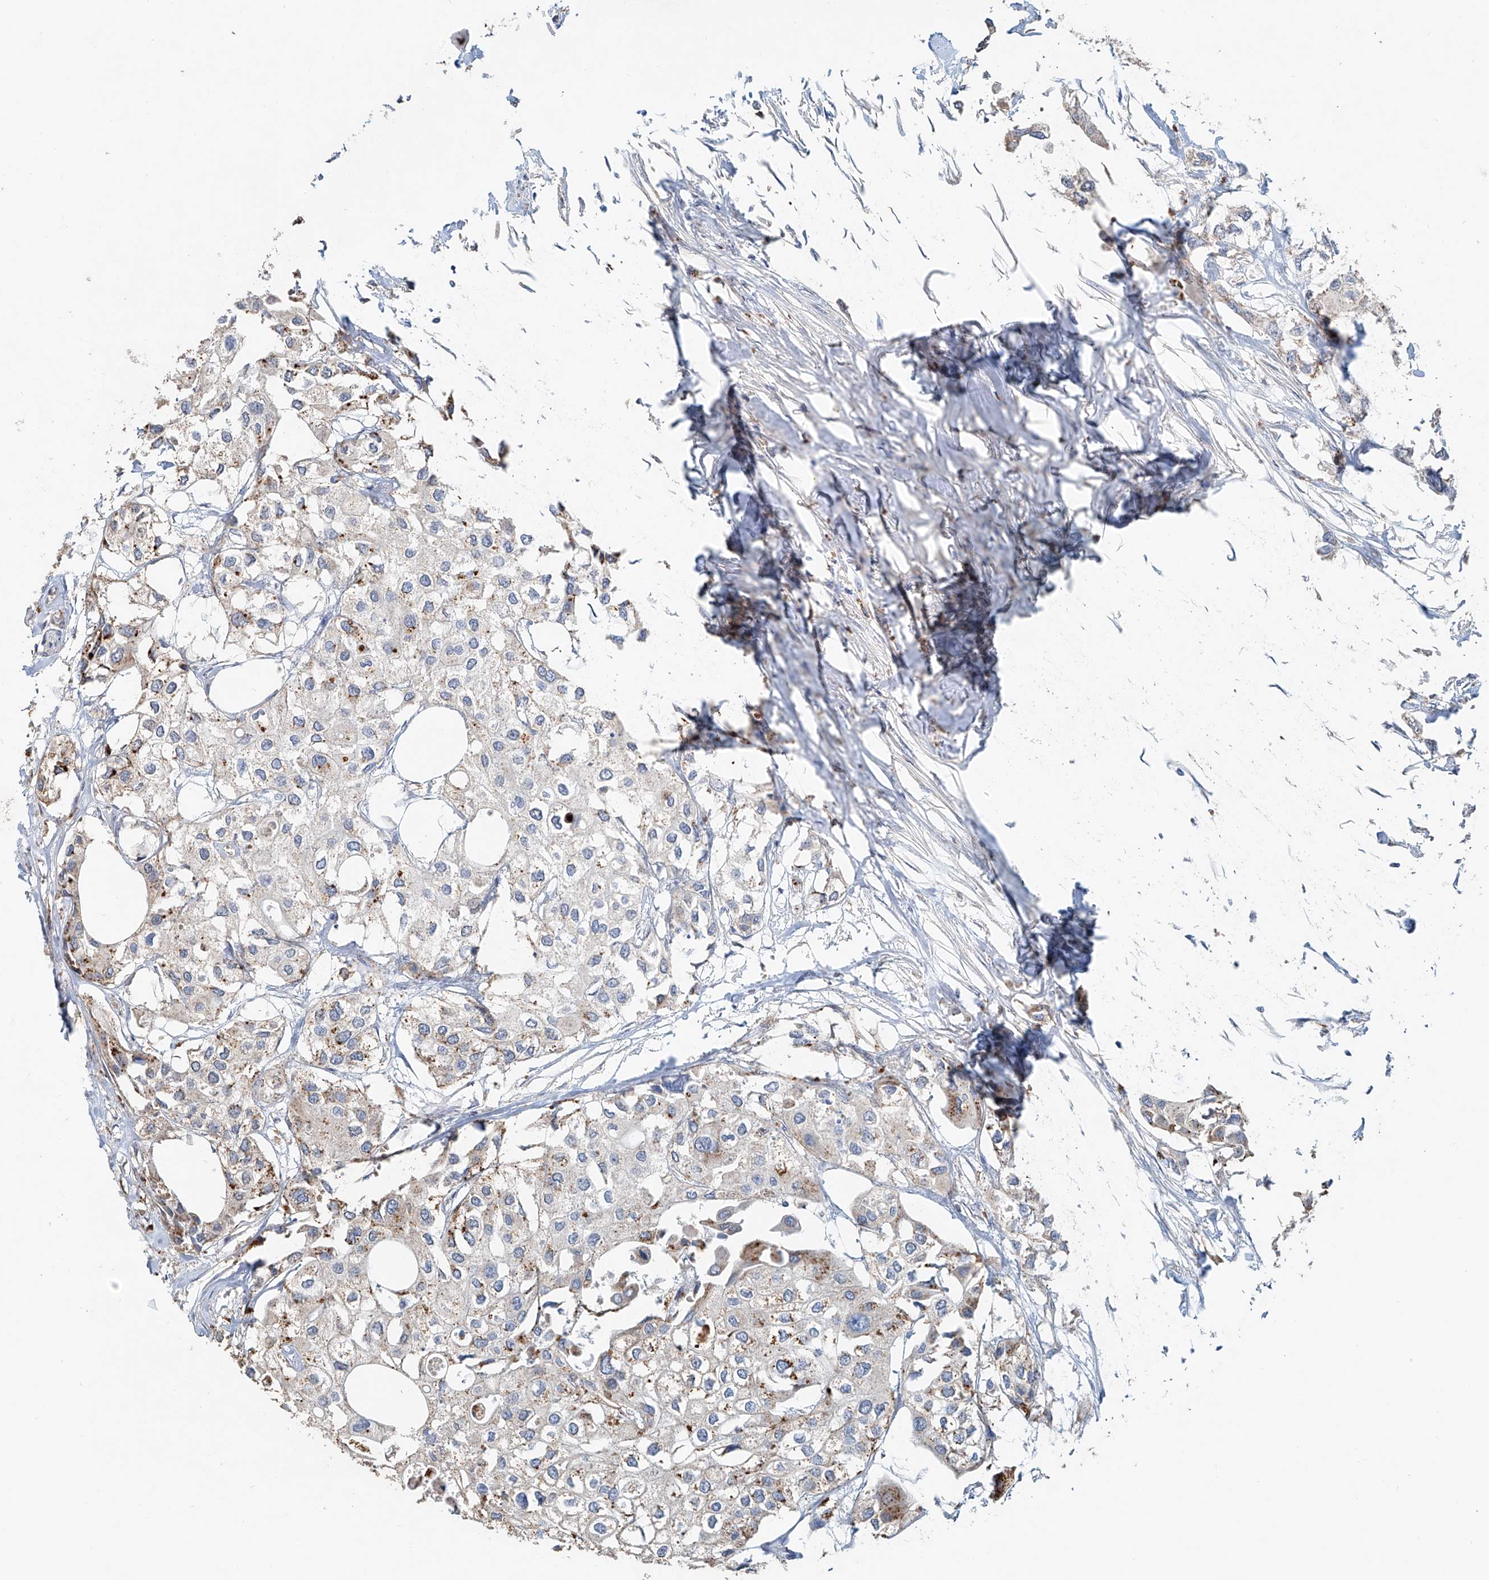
{"staining": {"intensity": "moderate", "quantity": "<25%", "location": "cytoplasmic/membranous"}, "tissue": "urothelial cancer", "cell_type": "Tumor cells", "image_type": "cancer", "snomed": [{"axis": "morphology", "description": "Urothelial carcinoma, High grade"}, {"axis": "topography", "description": "Urinary bladder"}], "caption": "Immunohistochemical staining of human urothelial carcinoma (high-grade) reveals low levels of moderate cytoplasmic/membranous protein staining in about <25% of tumor cells.", "gene": "TRIM47", "patient": {"sex": "male", "age": 64}}